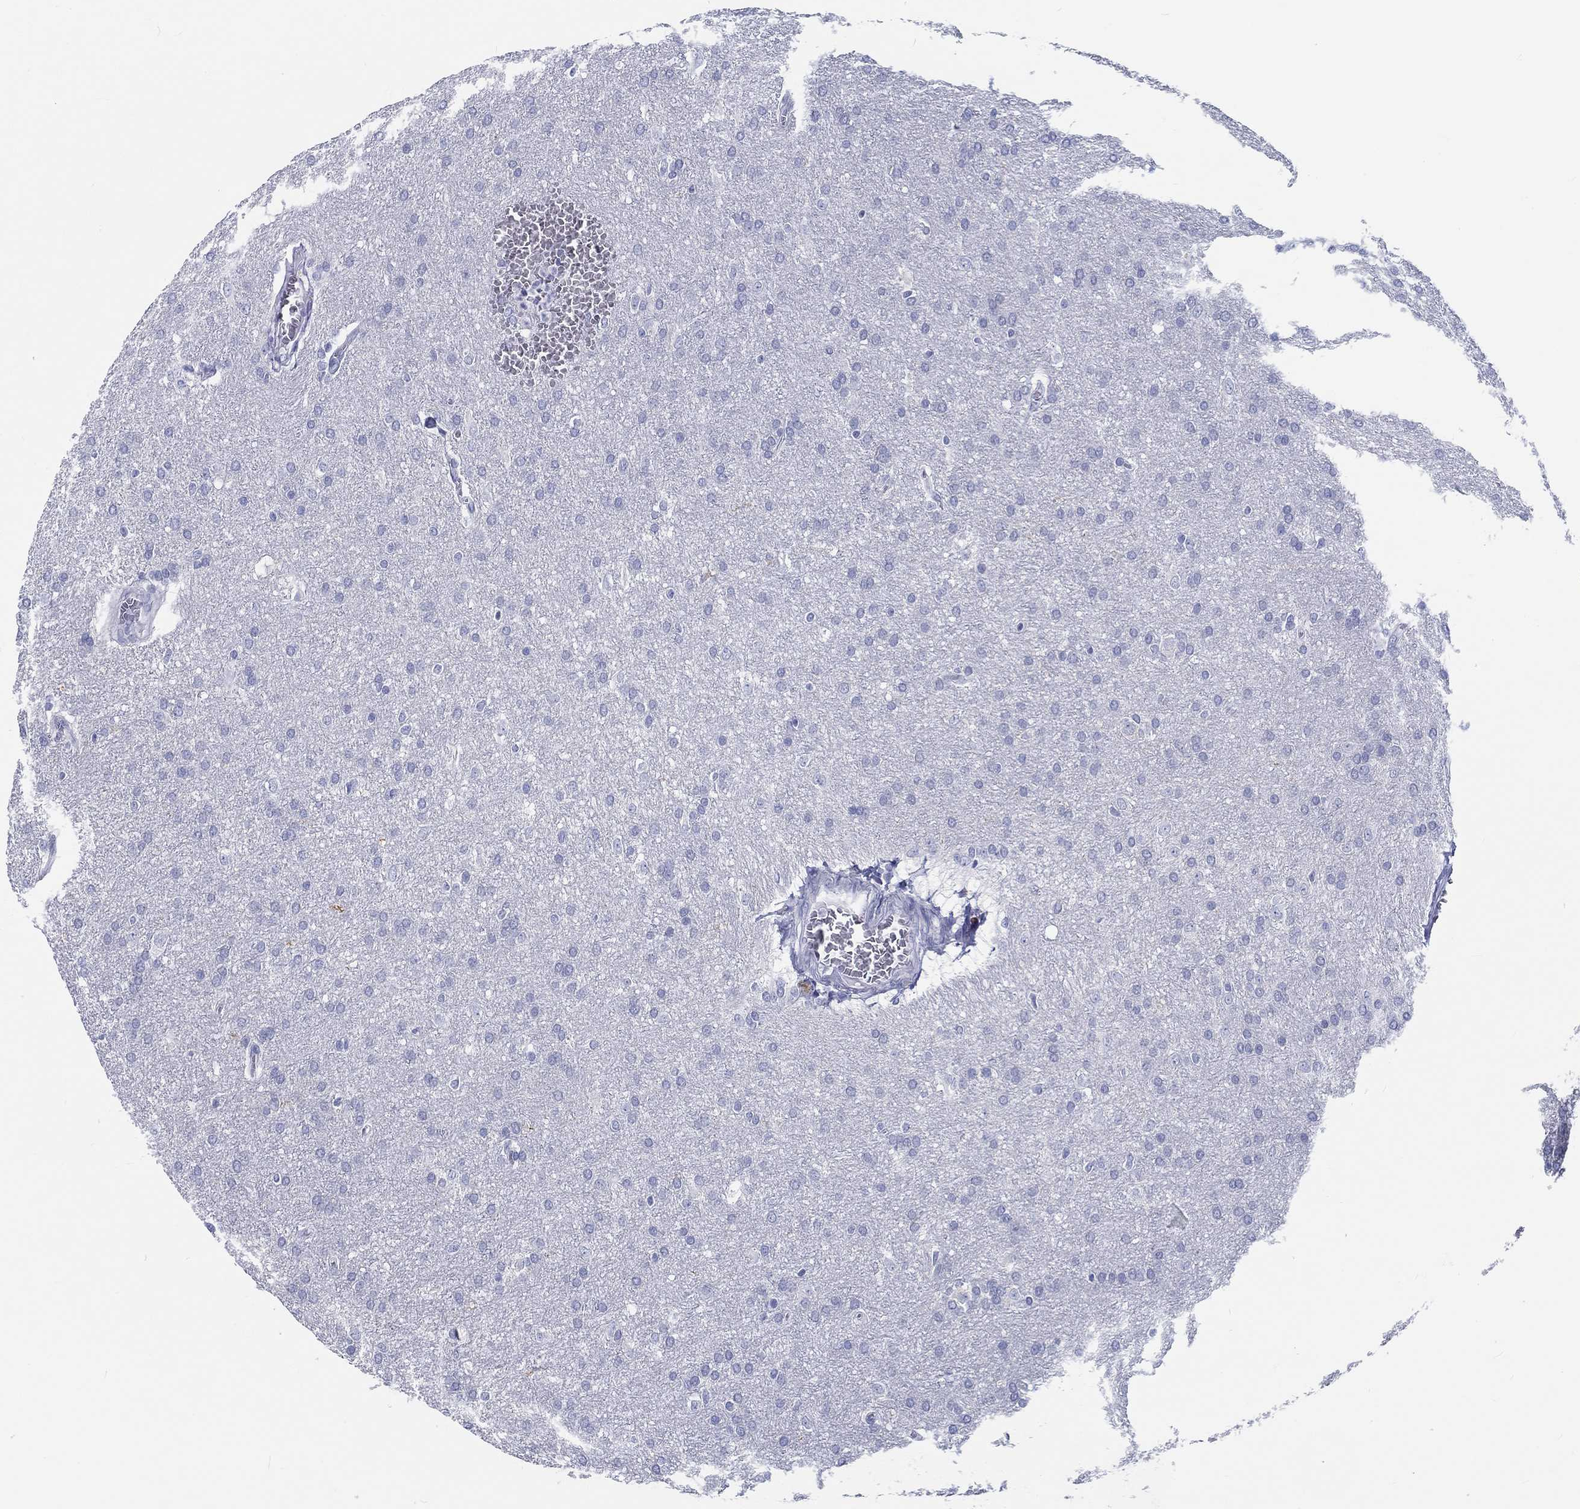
{"staining": {"intensity": "negative", "quantity": "none", "location": "none"}, "tissue": "glioma", "cell_type": "Tumor cells", "image_type": "cancer", "snomed": [{"axis": "morphology", "description": "Glioma, malignant, Low grade"}, {"axis": "topography", "description": "Brain"}], "caption": "IHC histopathology image of glioma stained for a protein (brown), which exhibits no positivity in tumor cells. (DAB (3,3'-diaminobenzidine) IHC with hematoxylin counter stain).", "gene": "H1-1", "patient": {"sex": "female", "age": 32}}